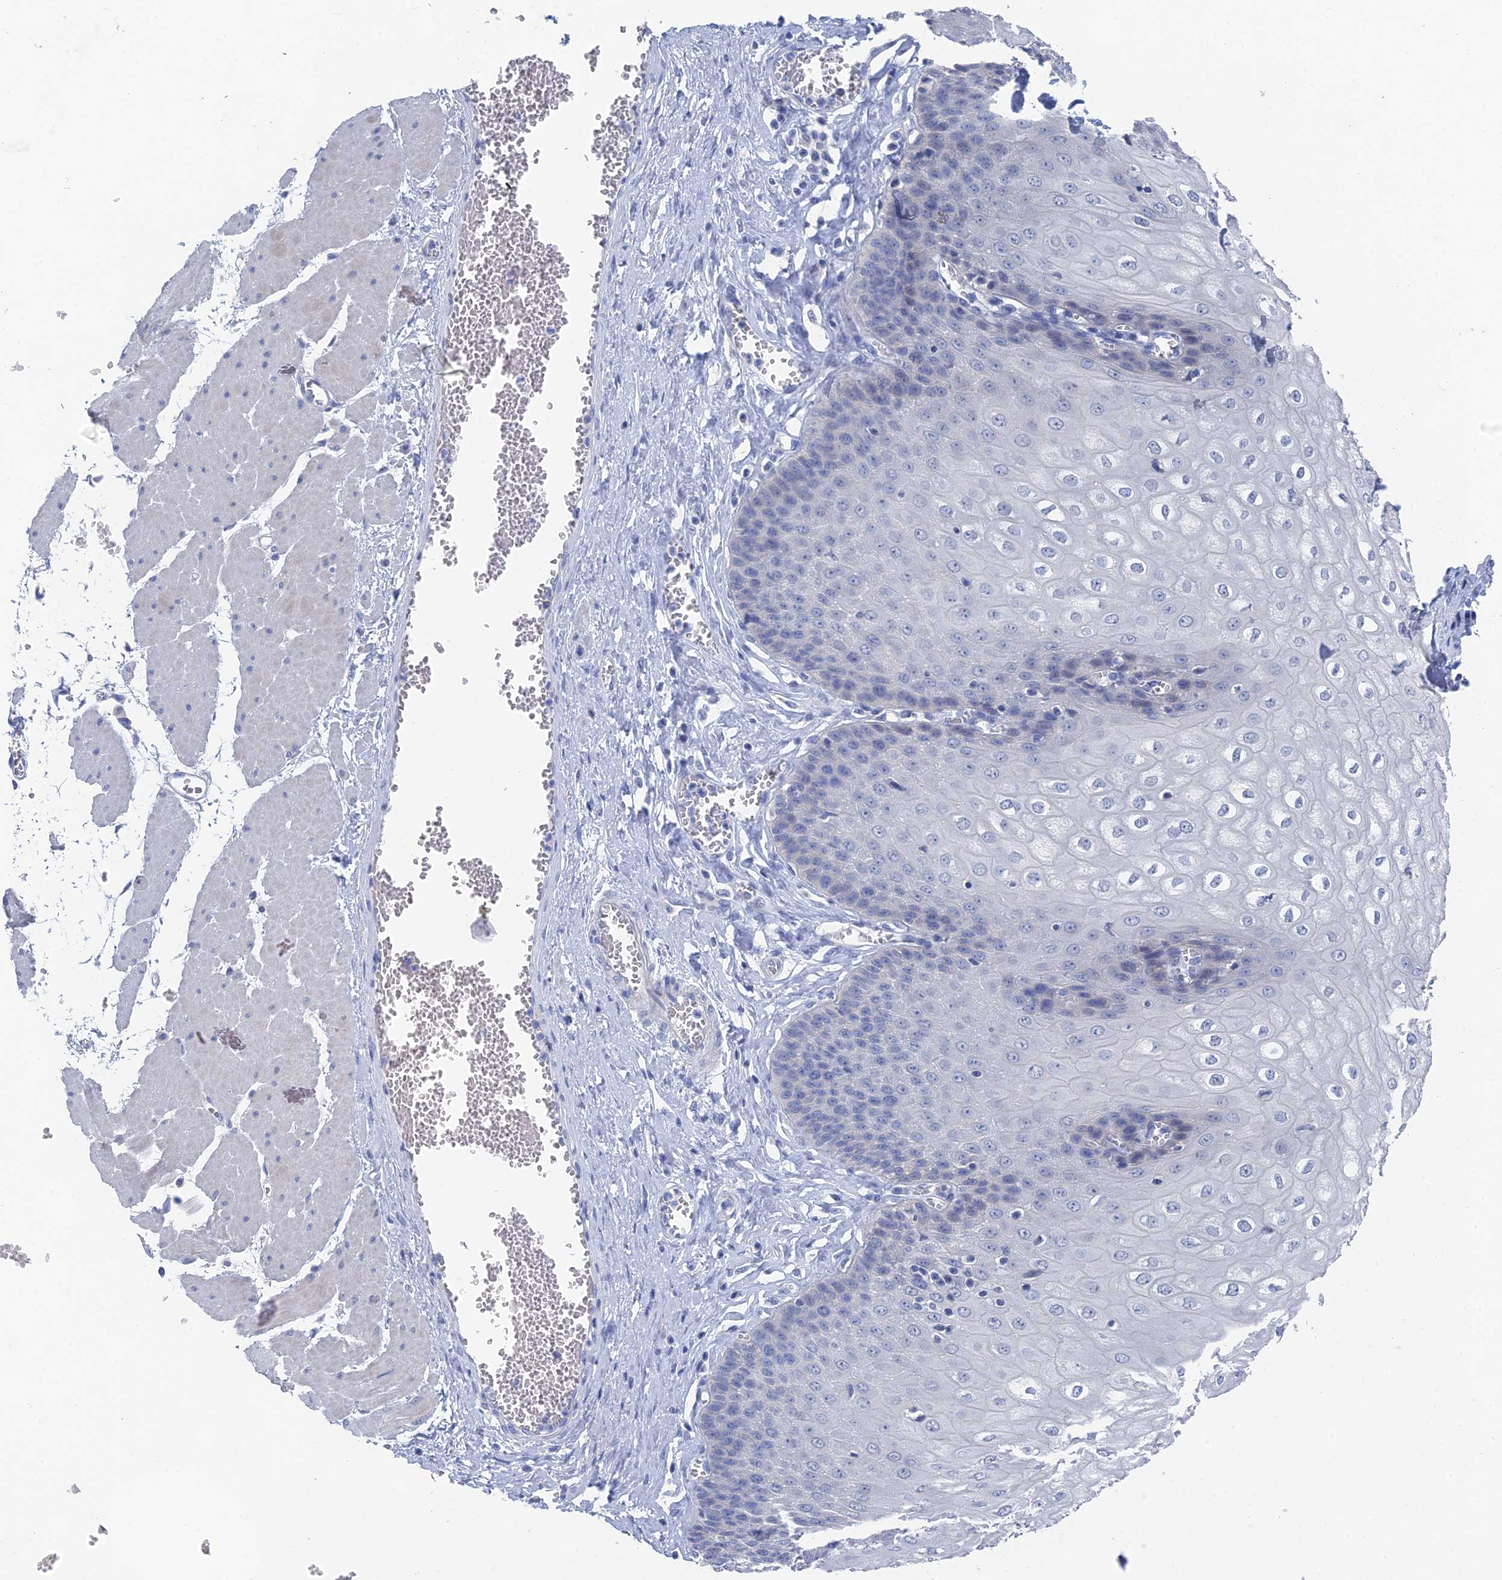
{"staining": {"intensity": "negative", "quantity": "none", "location": "none"}, "tissue": "esophagus", "cell_type": "Squamous epithelial cells", "image_type": "normal", "snomed": [{"axis": "morphology", "description": "Normal tissue, NOS"}, {"axis": "topography", "description": "Esophagus"}], "caption": "IHC image of normal esophagus: human esophagus stained with DAB displays no significant protein positivity in squamous epithelial cells. (DAB (3,3'-diaminobenzidine) immunohistochemistry, high magnification).", "gene": "GFAP", "patient": {"sex": "male", "age": 60}}